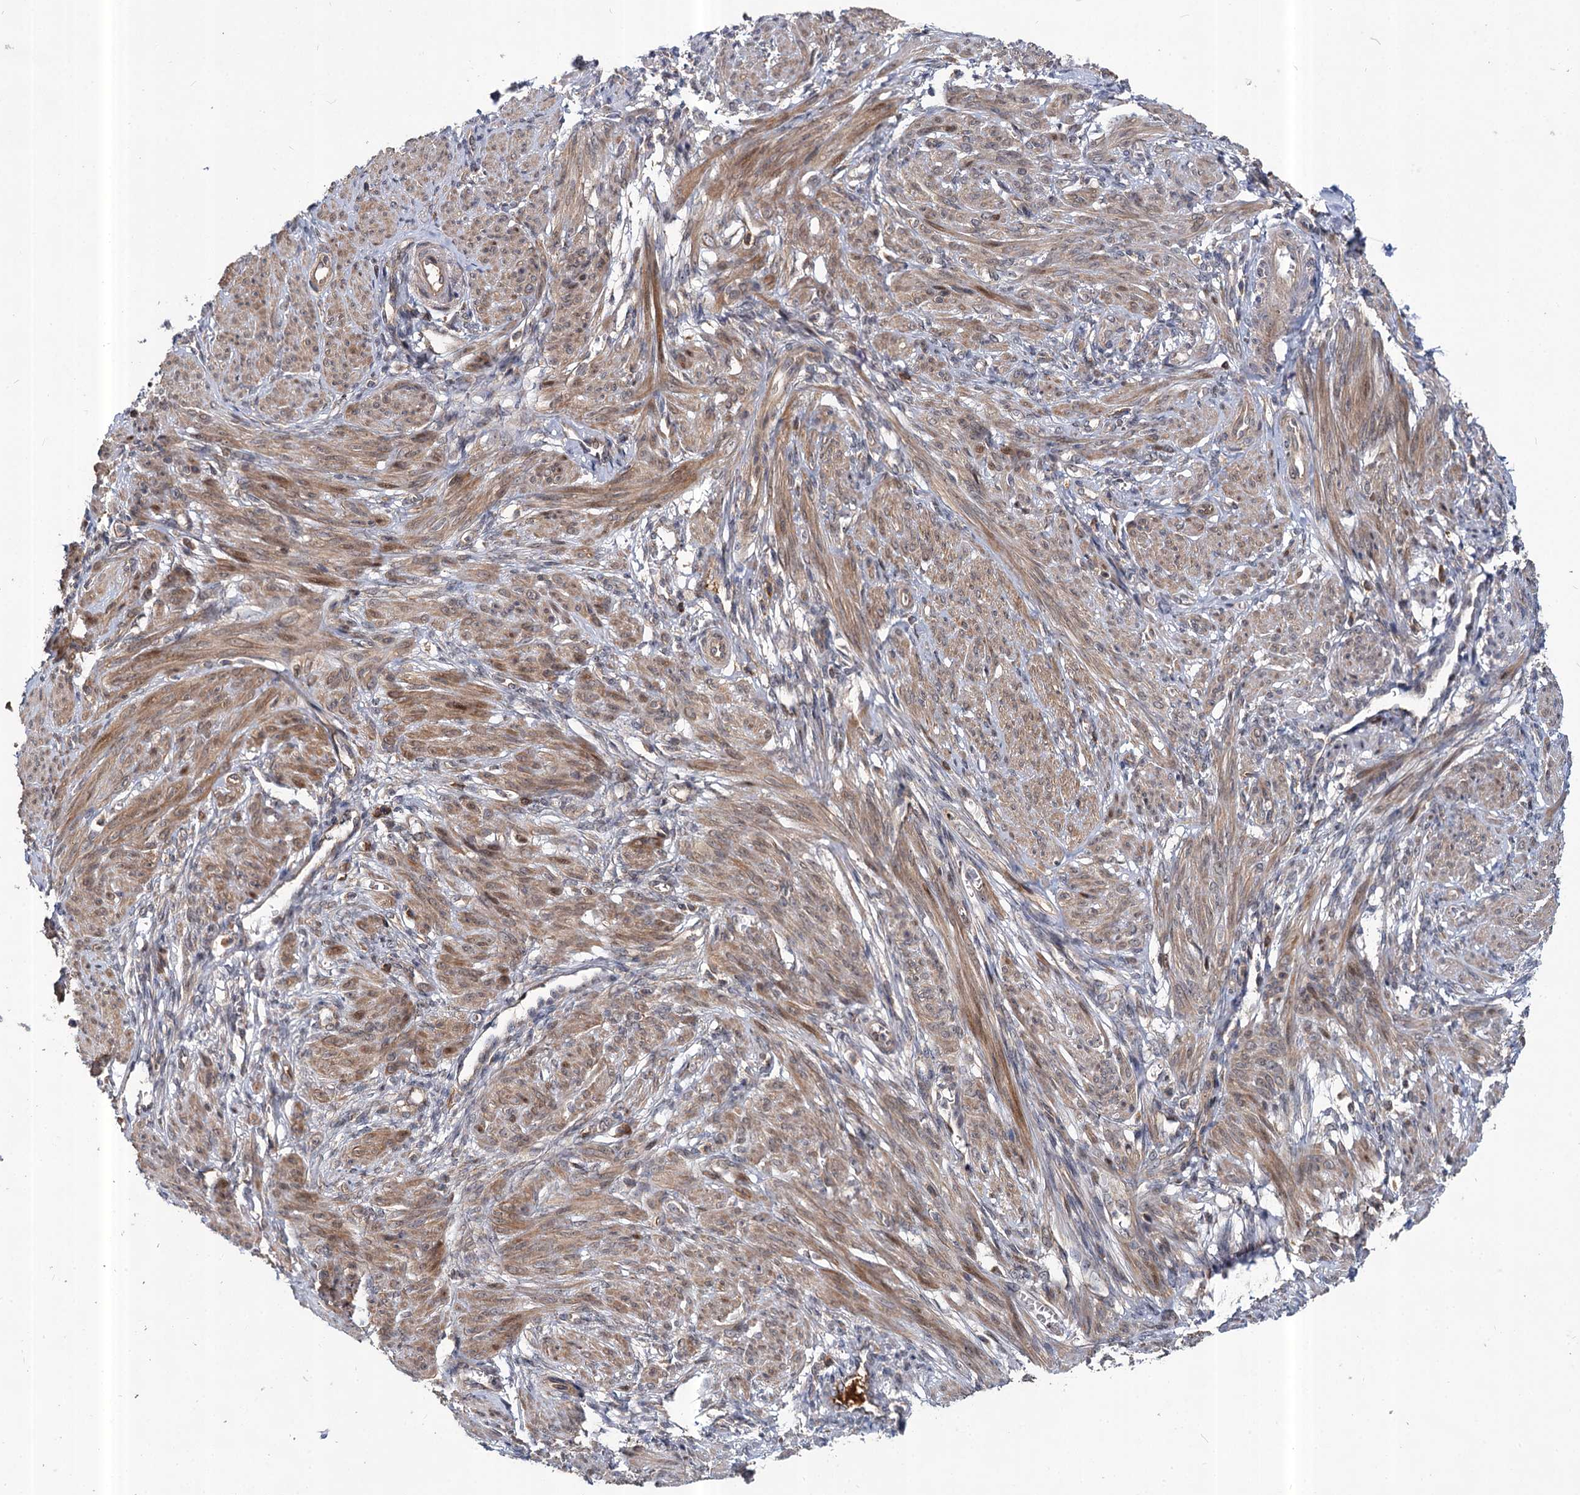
{"staining": {"intensity": "moderate", "quantity": ">75%", "location": "cytoplasmic/membranous"}, "tissue": "smooth muscle", "cell_type": "Smooth muscle cells", "image_type": "normal", "snomed": [{"axis": "morphology", "description": "Normal tissue, NOS"}, {"axis": "topography", "description": "Smooth muscle"}], "caption": "Moderate cytoplasmic/membranous expression for a protein is appreciated in about >75% of smooth muscle cells of normal smooth muscle using immunohistochemistry.", "gene": "ABLIM1", "patient": {"sex": "female", "age": 39}}